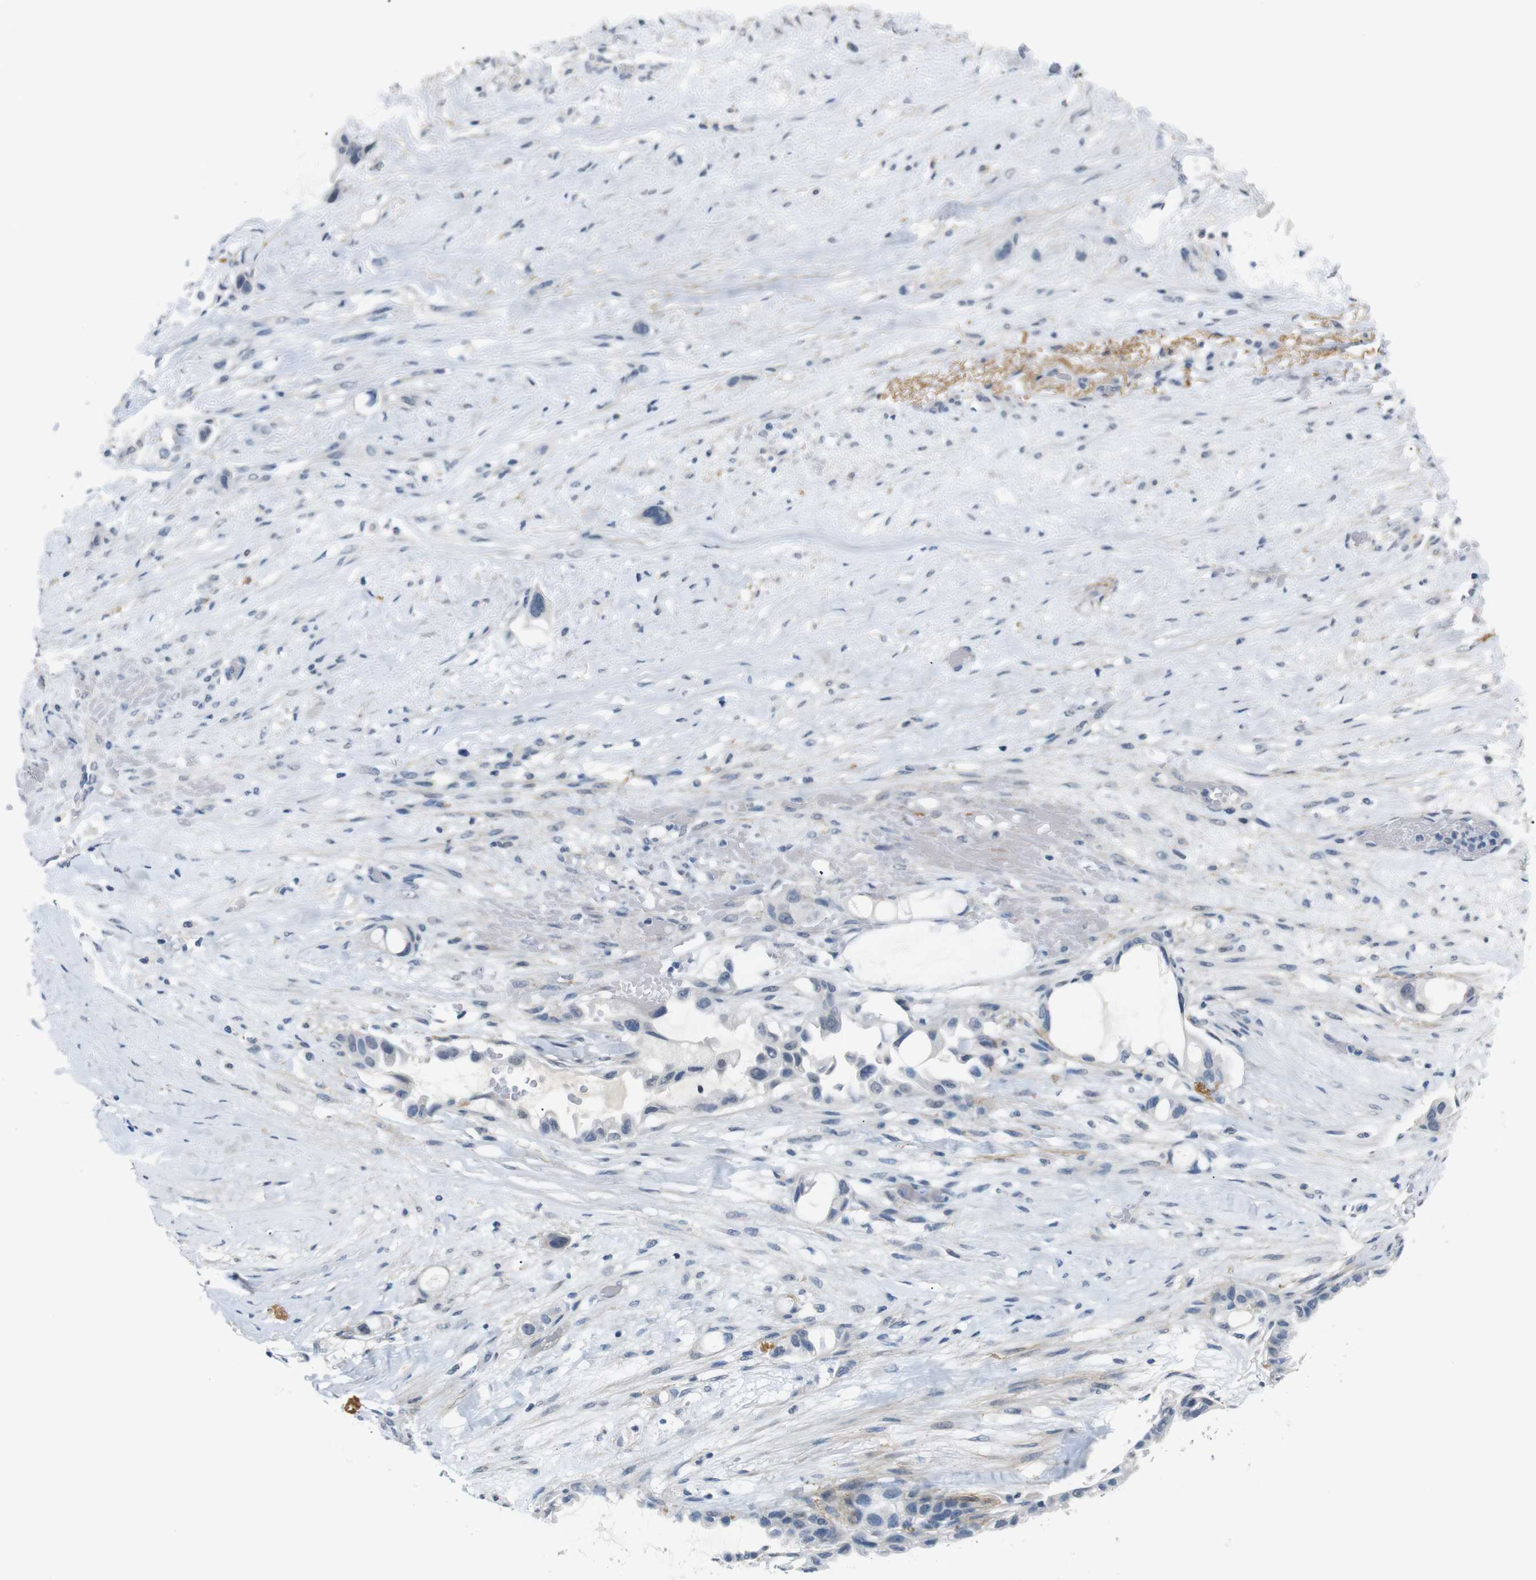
{"staining": {"intensity": "negative", "quantity": "none", "location": "none"}, "tissue": "liver cancer", "cell_type": "Tumor cells", "image_type": "cancer", "snomed": [{"axis": "morphology", "description": "Cholangiocarcinoma"}, {"axis": "topography", "description": "Liver"}], "caption": "There is no significant staining in tumor cells of liver cancer.", "gene": "CHRM5", "patient": {"sex": "female", "age": 65}}